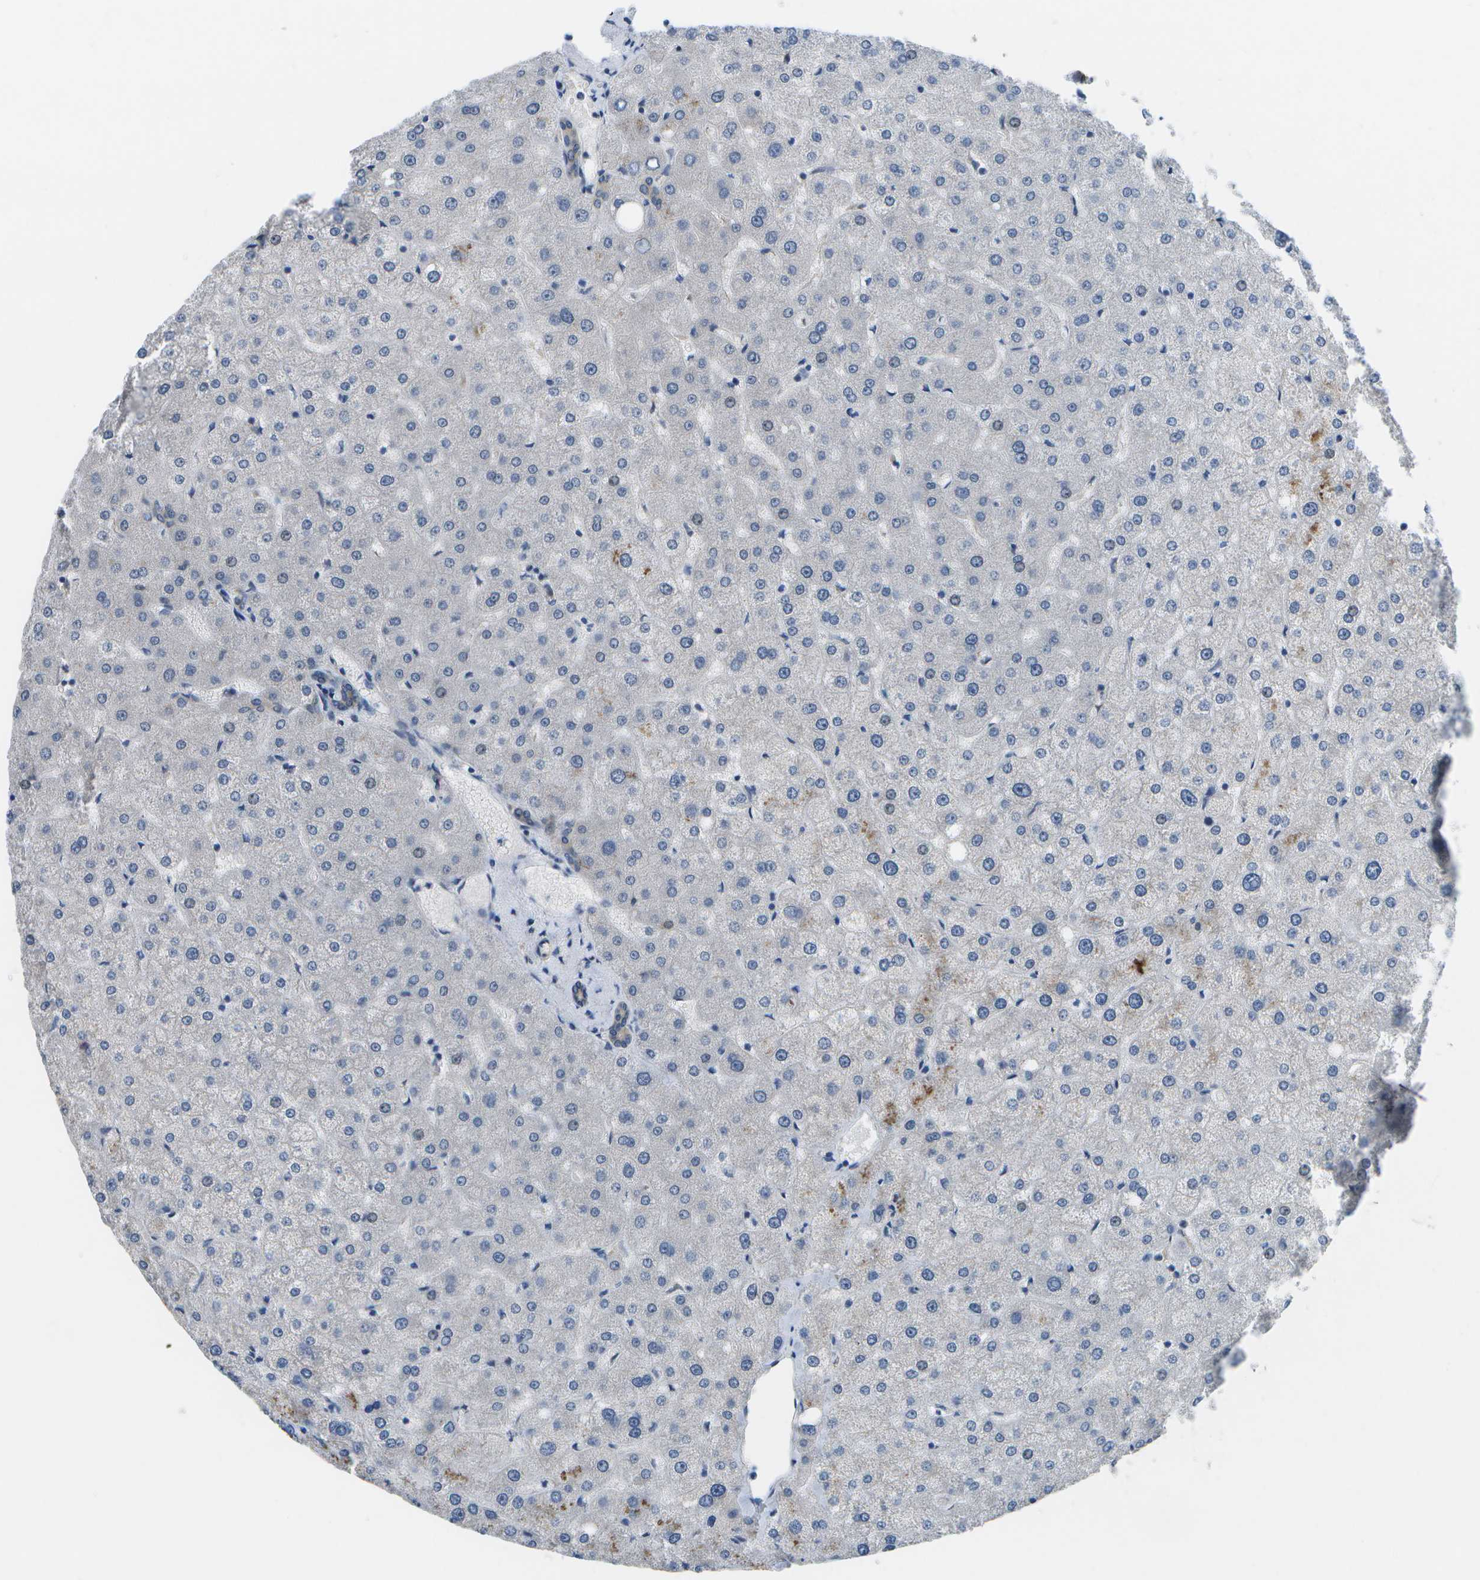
{"staining": {"intensity": "negative", "quantity": "none", "location": "none"}, "tissue": "liver", "cell_type": "Cholangiocytes", "image_type": "normal", "snomed": [{"axis": "morphology", "description": "Normal tissue, NOS"}, {"axis": "topography", "description": "Liver"}], "caption": "Human liver stained for a protein using immunohistochemistry (IHC) exhibits no expression in cholangiocytes.", "gene": "P3H1", "patient": {"sex": "male", "age": 73}}